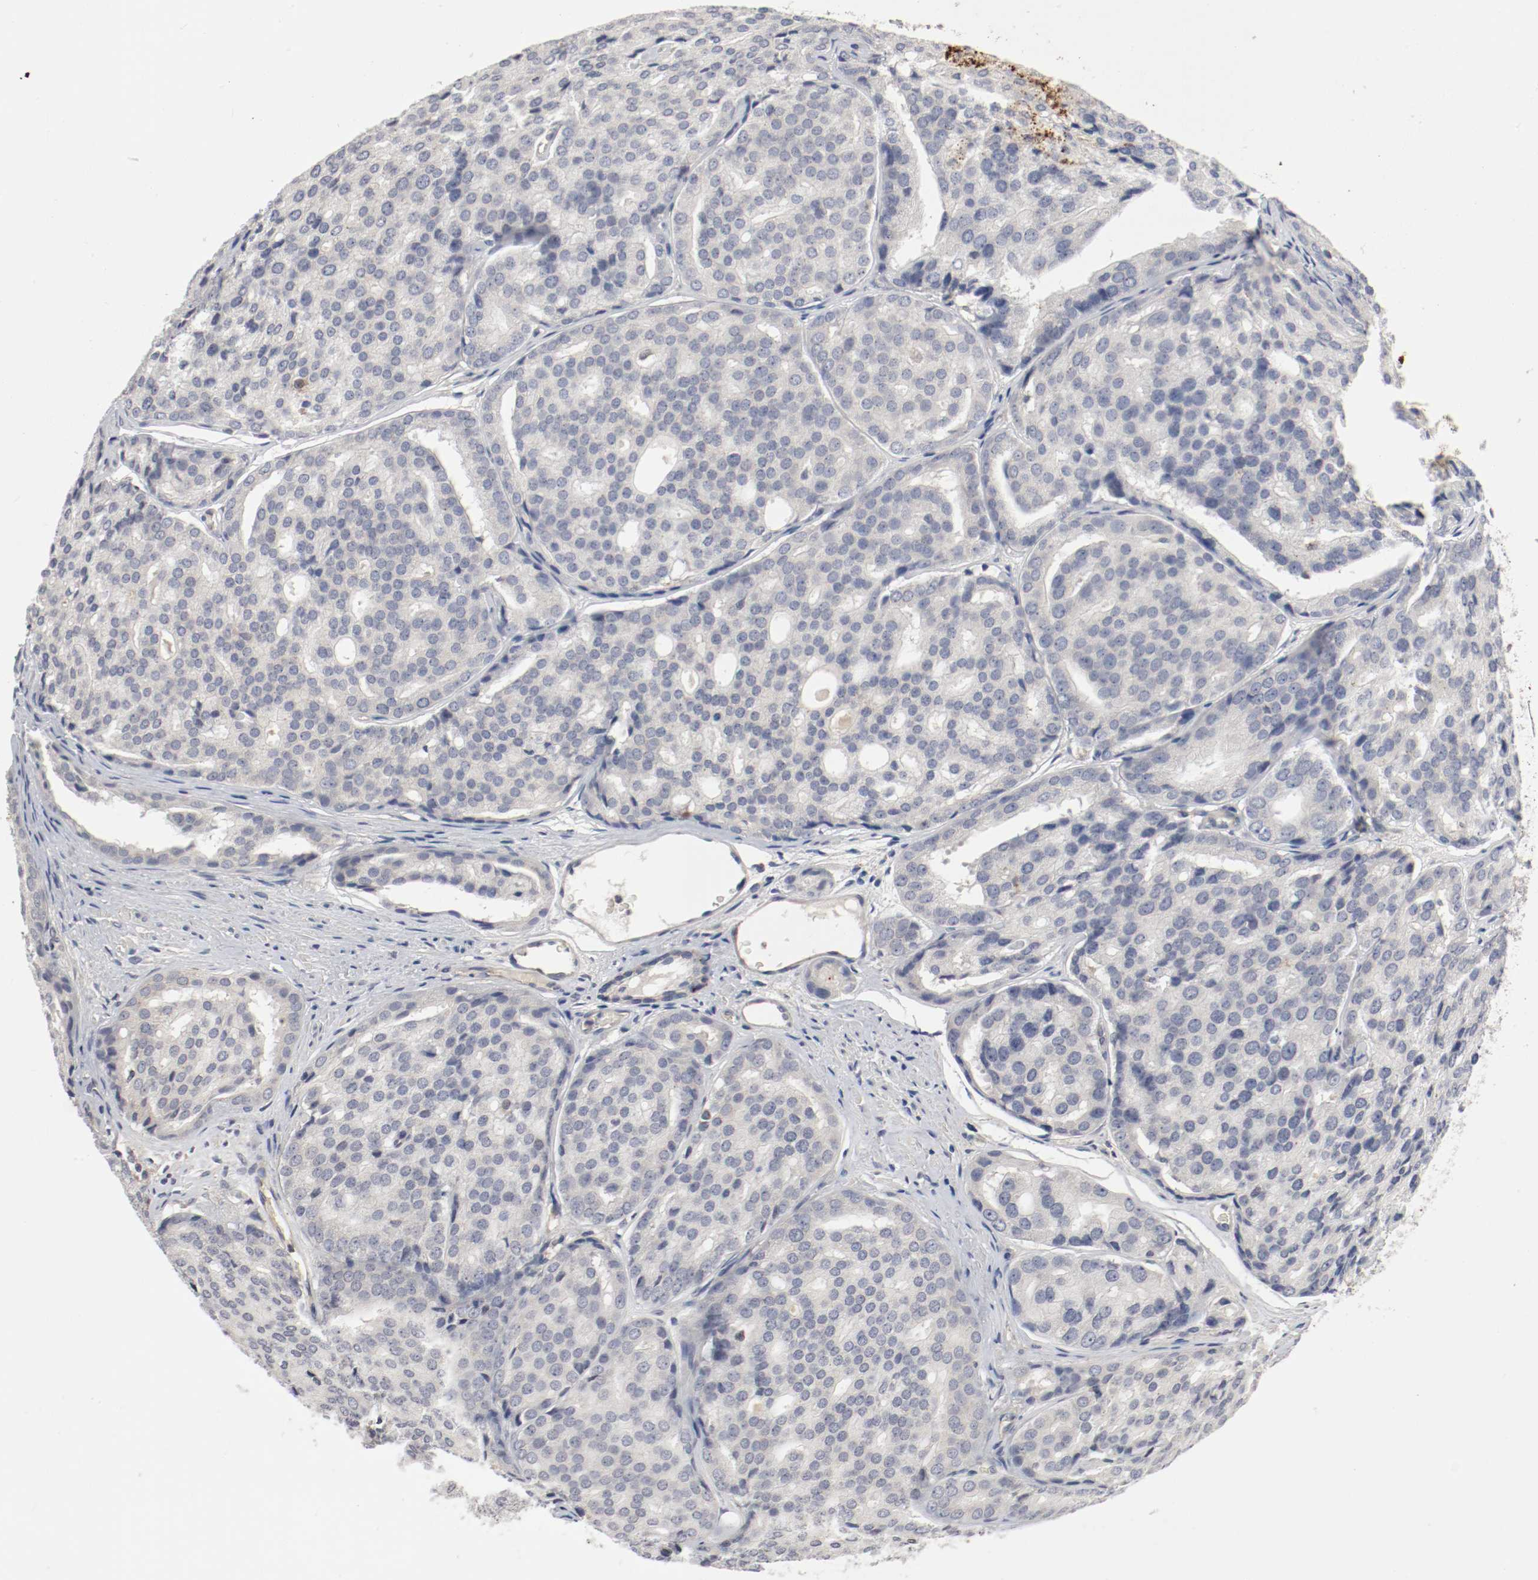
{"staining": {"intensity": "weak", "quantity": "25%-75%", "location": "cytoplasmic/membranous"}, "tissue": "prostate cancer", "cell_type": "Tumor cells", "image_type": "cancer", "snomed": [{"axis": "morphology", "description": "Adenocarcinoma, High grade"}, {"axis": "topography", "description": "Prostate"}], "caption": "Protein expression by immunohistochemistry (IHC) shows weak cytoplasmic/membranous staining in approximately 25%-75% of tumor cells in prostate cancer (adenocarcinoma (high-grade)).", "gene": "REN", "patient": {"sex": "male", "age": 64}}